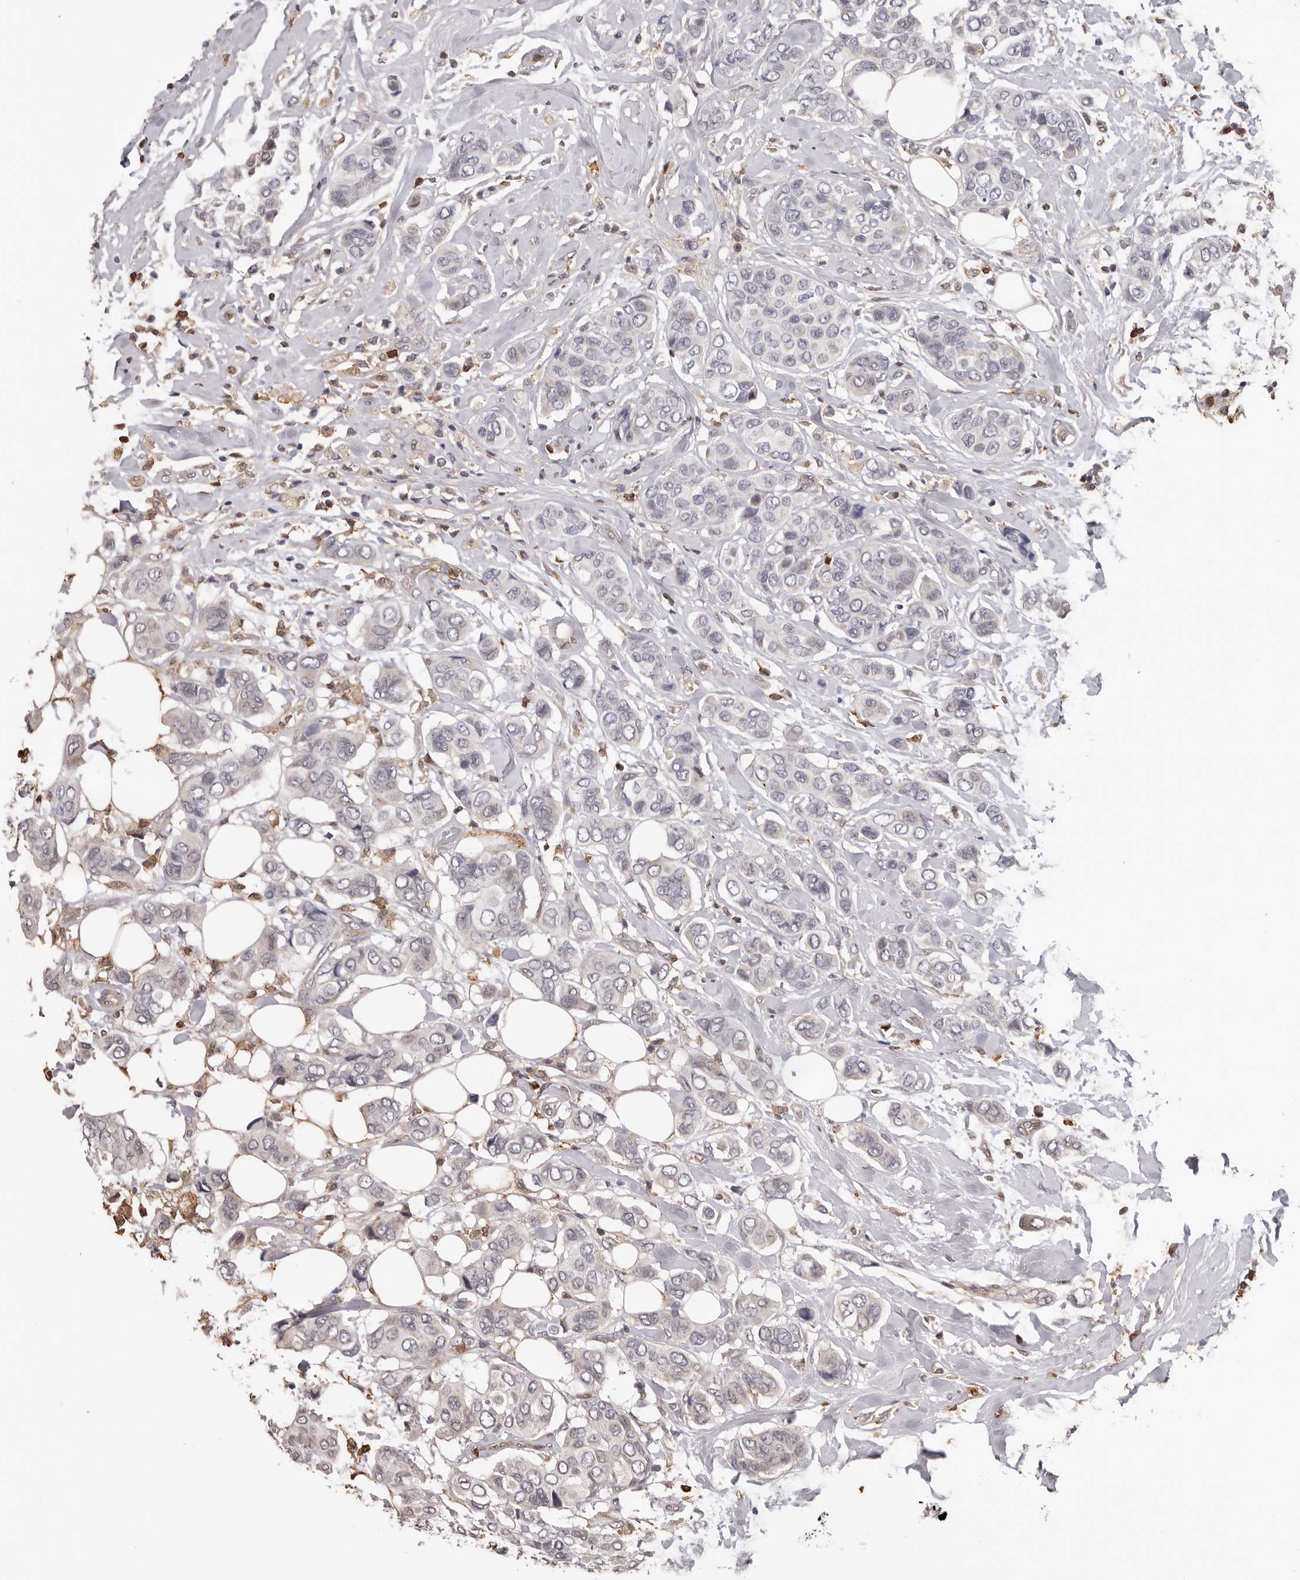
{"staining": {"intensity": "negative", "quantity": "none", "location": "none"}, "tissue": "breast cancer", "cell_type": "Tumor cells", "image_type": "cancer", "snomed": [{"axis": "morphology", "description": "Lobular carcinoma"}, {"axis": "topography", "description": "Breast"}], "caption": "Immunohistochemical staining of human breast lobular carcinoma shows no significant staining in tumor cells. (DAB immunohistochemistry visualized using brightfield microscopy, high magnification).", "gene": "PRR12", "patient": {"sex": "female", "age": 51}}